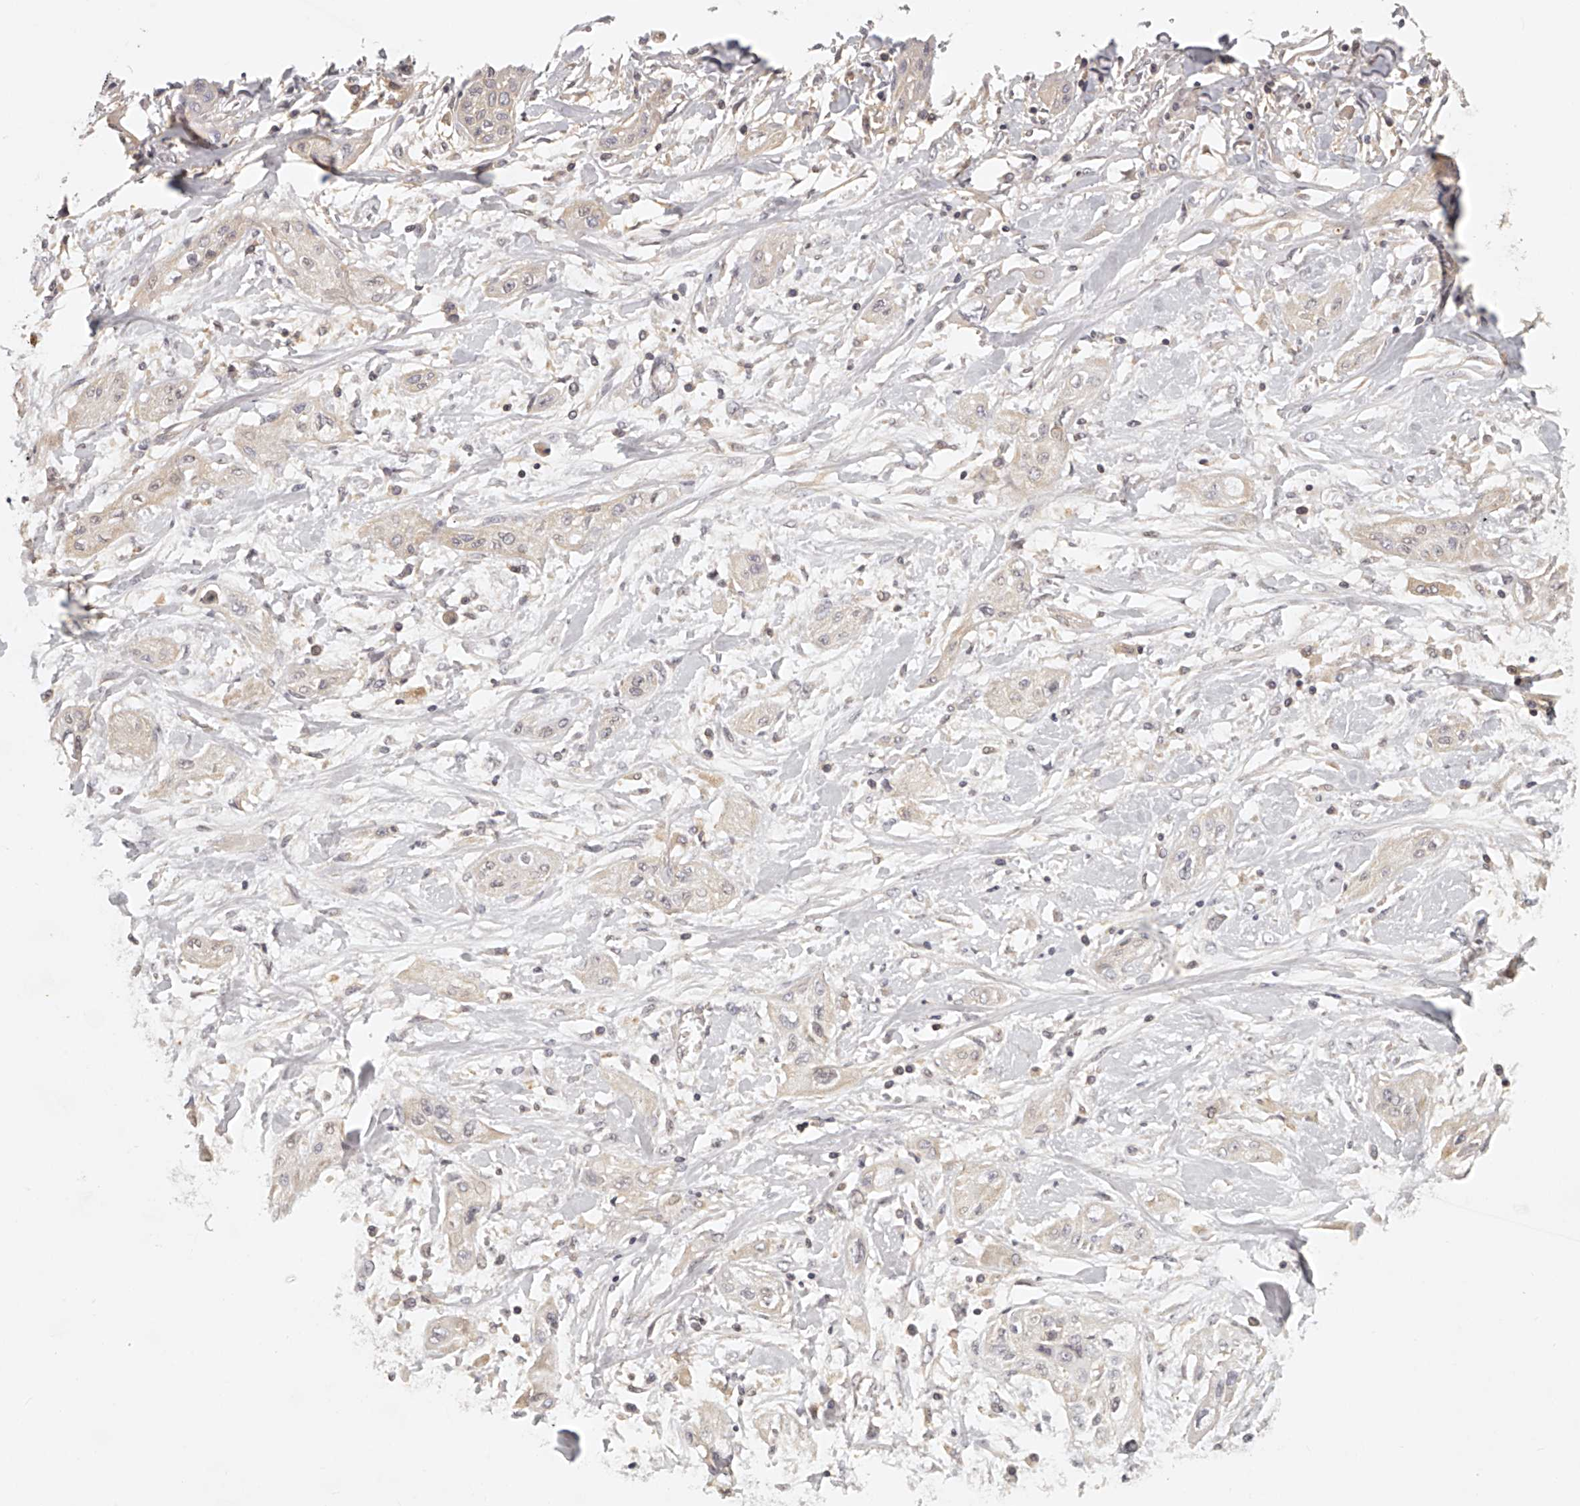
{"staining": {"intensity": "negative", "quantity": "none", "location": "none"}, "tissue": "lung cancer", "cell_type": "Tumor cells", "image_type": "cancer", "snomed": [{"axis": "morphology", "description": "Squamous cell carcinoma, NOS"}, {"axis": "topography", "description": "Lung"}], "caption": "Lung cancer (squamous cell carcinoma) stained for a protein using immunohistochemistry (IHC) displays no positivity tumor cells.", "gene": "EIF3I", "patient": {"sex": "female", "age": 47}}